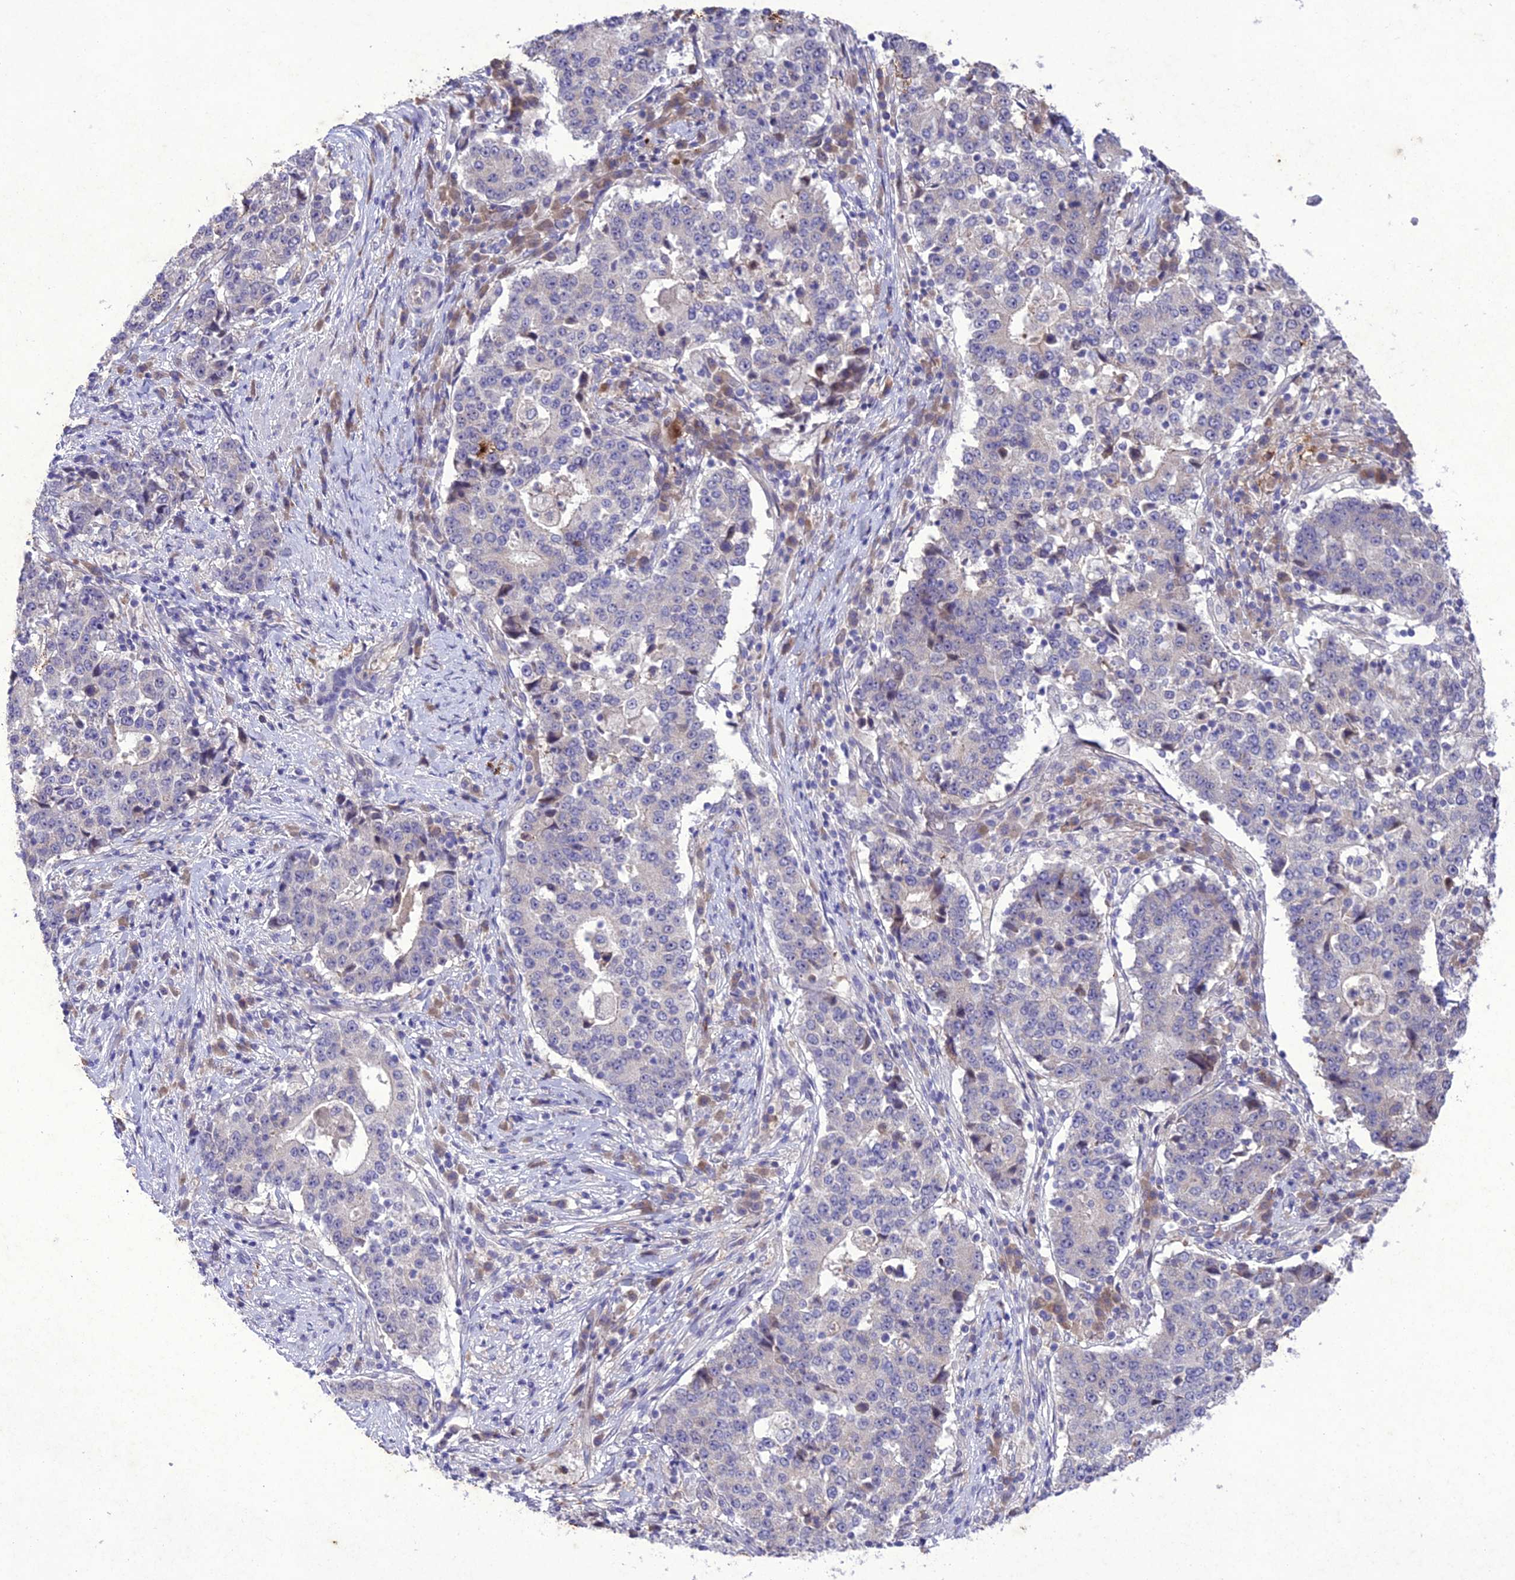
{"staining": {"intensity": "negative", "quantity": "none", "location": "none"}, "tissue": "stomach cancer", "cell_type": "Tumor cells", "image_type": "cancer", "snomed": [{"axis": "morphology", "description": "Adenocarcinoma, NOS"}, {"axis": "topography", "description": "Stomach"}], "caption": "This is an IHC histopathology image of human adenocarcinoma (stomach). There is no expression in tumor cells.", "gene": "ANKRD52", "patient": {"sex": "male", "age": 59}}